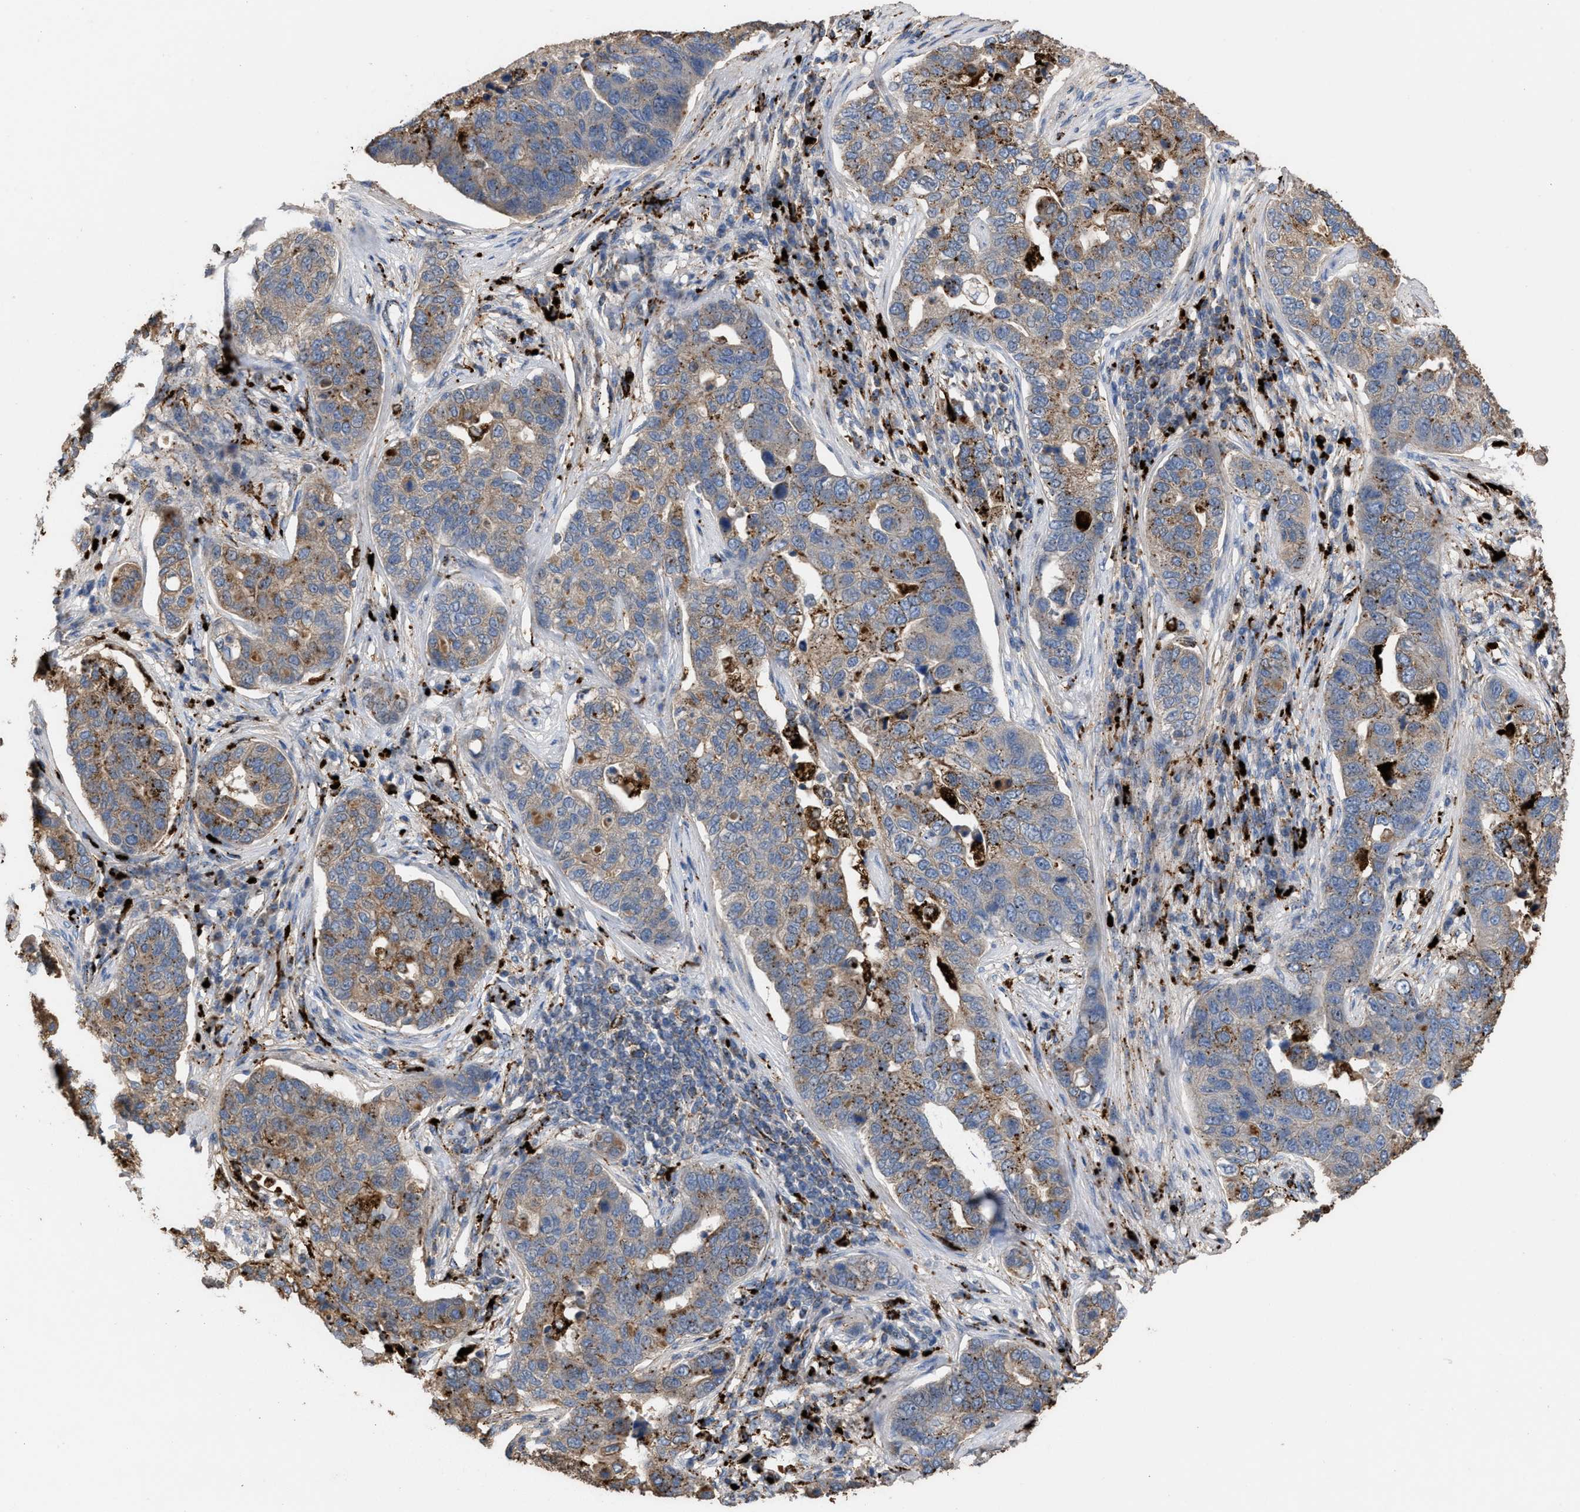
{"staining": {"intensity": "weak", "quantity": "25%-75%", "location": "cytoplasmic/membranous"}, "tissue": "pancreatic cancer", "cell_type": "Tumor cells", "image_type": "cancer", "snomed": [{"axis": "morphology", "description": "Adenocarcinoma, NOS"}, {"axis": "topography", "description": "Pancreas"}], "caption": "Brown immunohistochemical staining in human adenocarcinoma (pancreatic) displays weak cytoplasmic/membranous staining in about 25%-75% of tumor cells.", "gene": "ELMO3", "patient": {"sex": "female", "age": 61}}